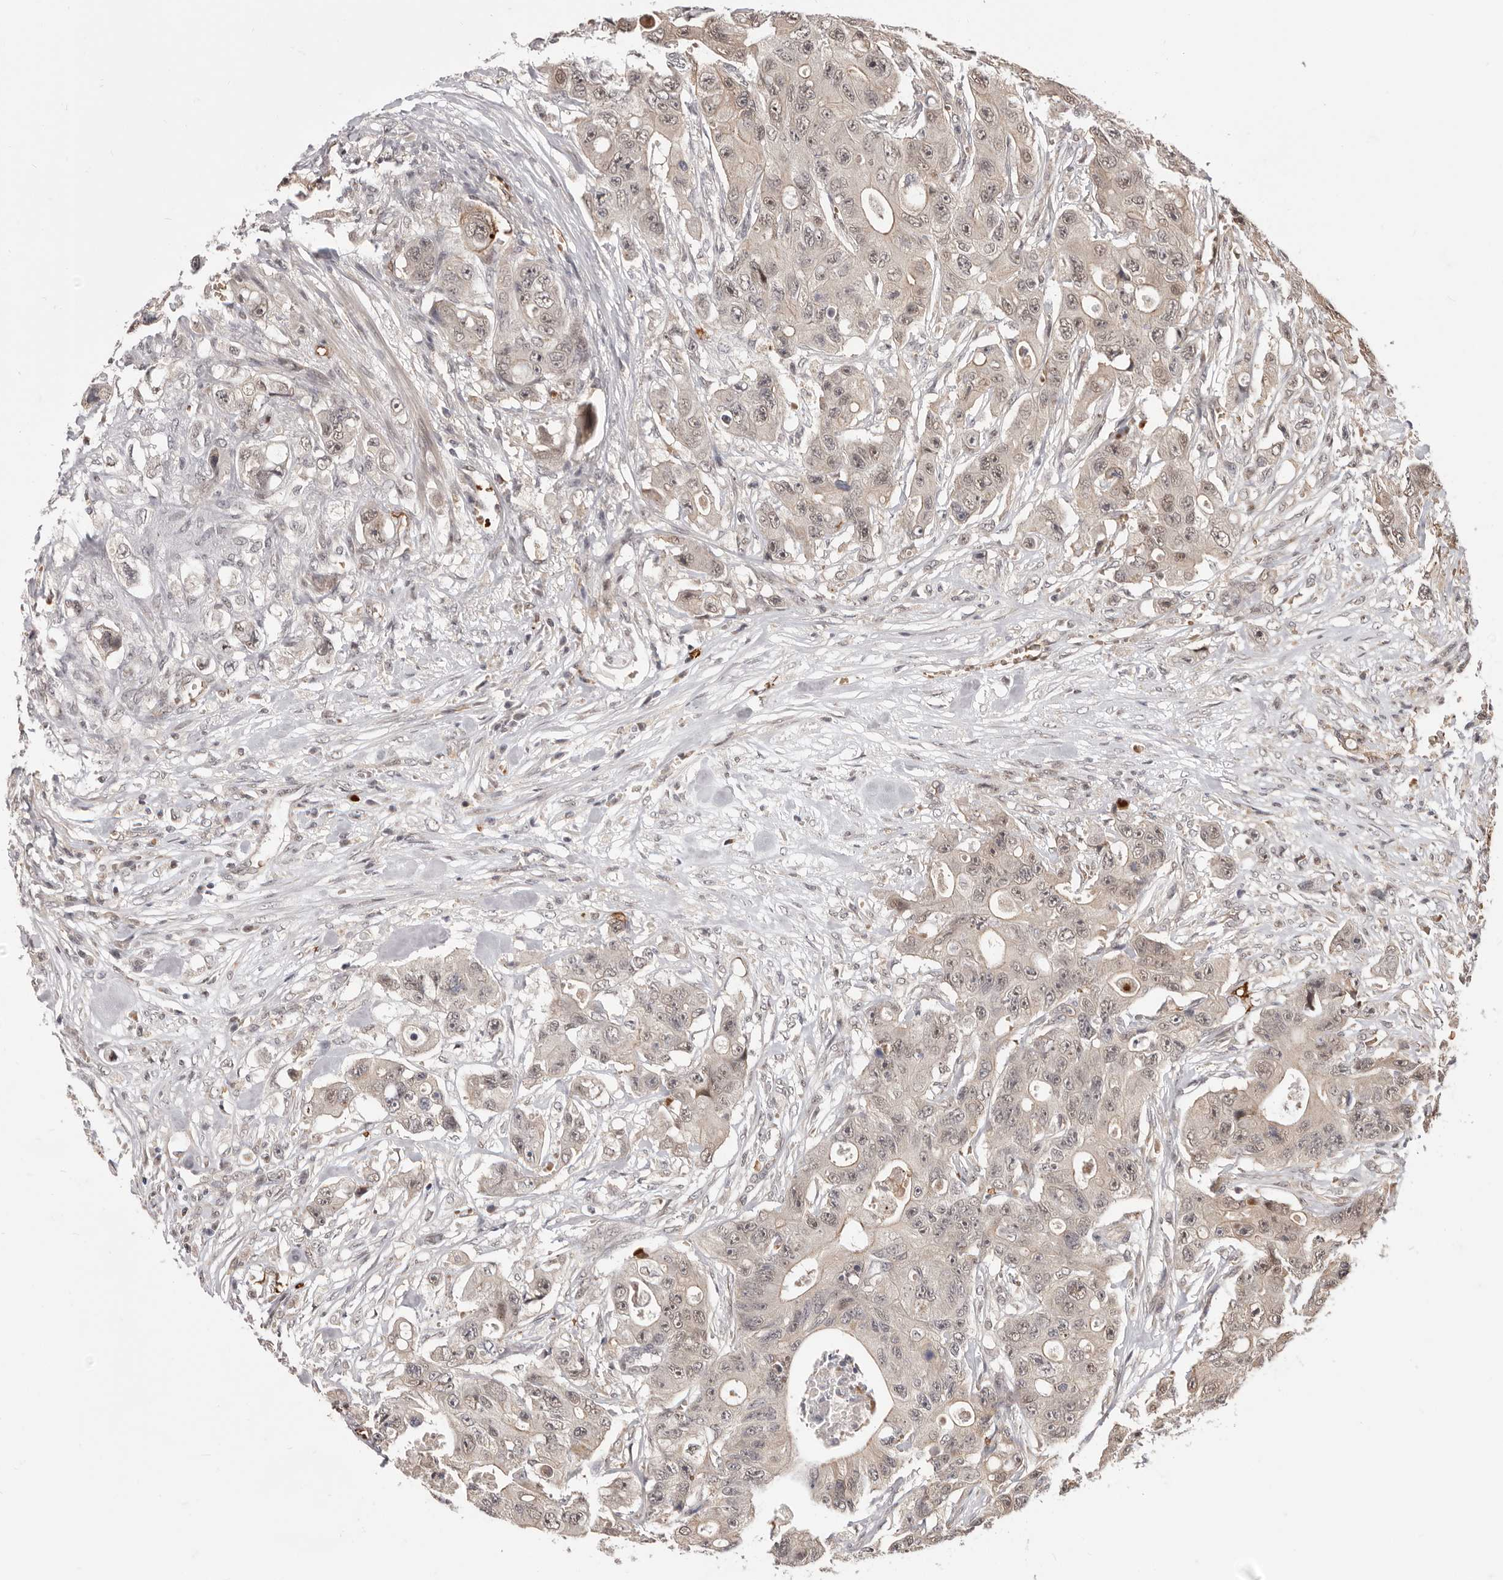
{"staining": {"intensity": "weak", "quantity": "<25%", "location": "nuclear"}, "tissue": "colorectal cancer", "cell_type": "Tumor cells", "image_type": "cancer", "snomed": [{"axis": "morphology", "description": "Adenocarcinoma, NOS"}, {"axis": "topography", "description": "Colon"}], "caption": "Immunohistochemistry histopathology image of neoplastic tissue: human colorectal cancer stained with DAB (3,3'-diaminobenzidine) demonstrates no significant protein staining in tumor cells. (DAB IHC, high magnification).", "gene": "NCOA3", "patient": {"sex": "female", "age": 46}}